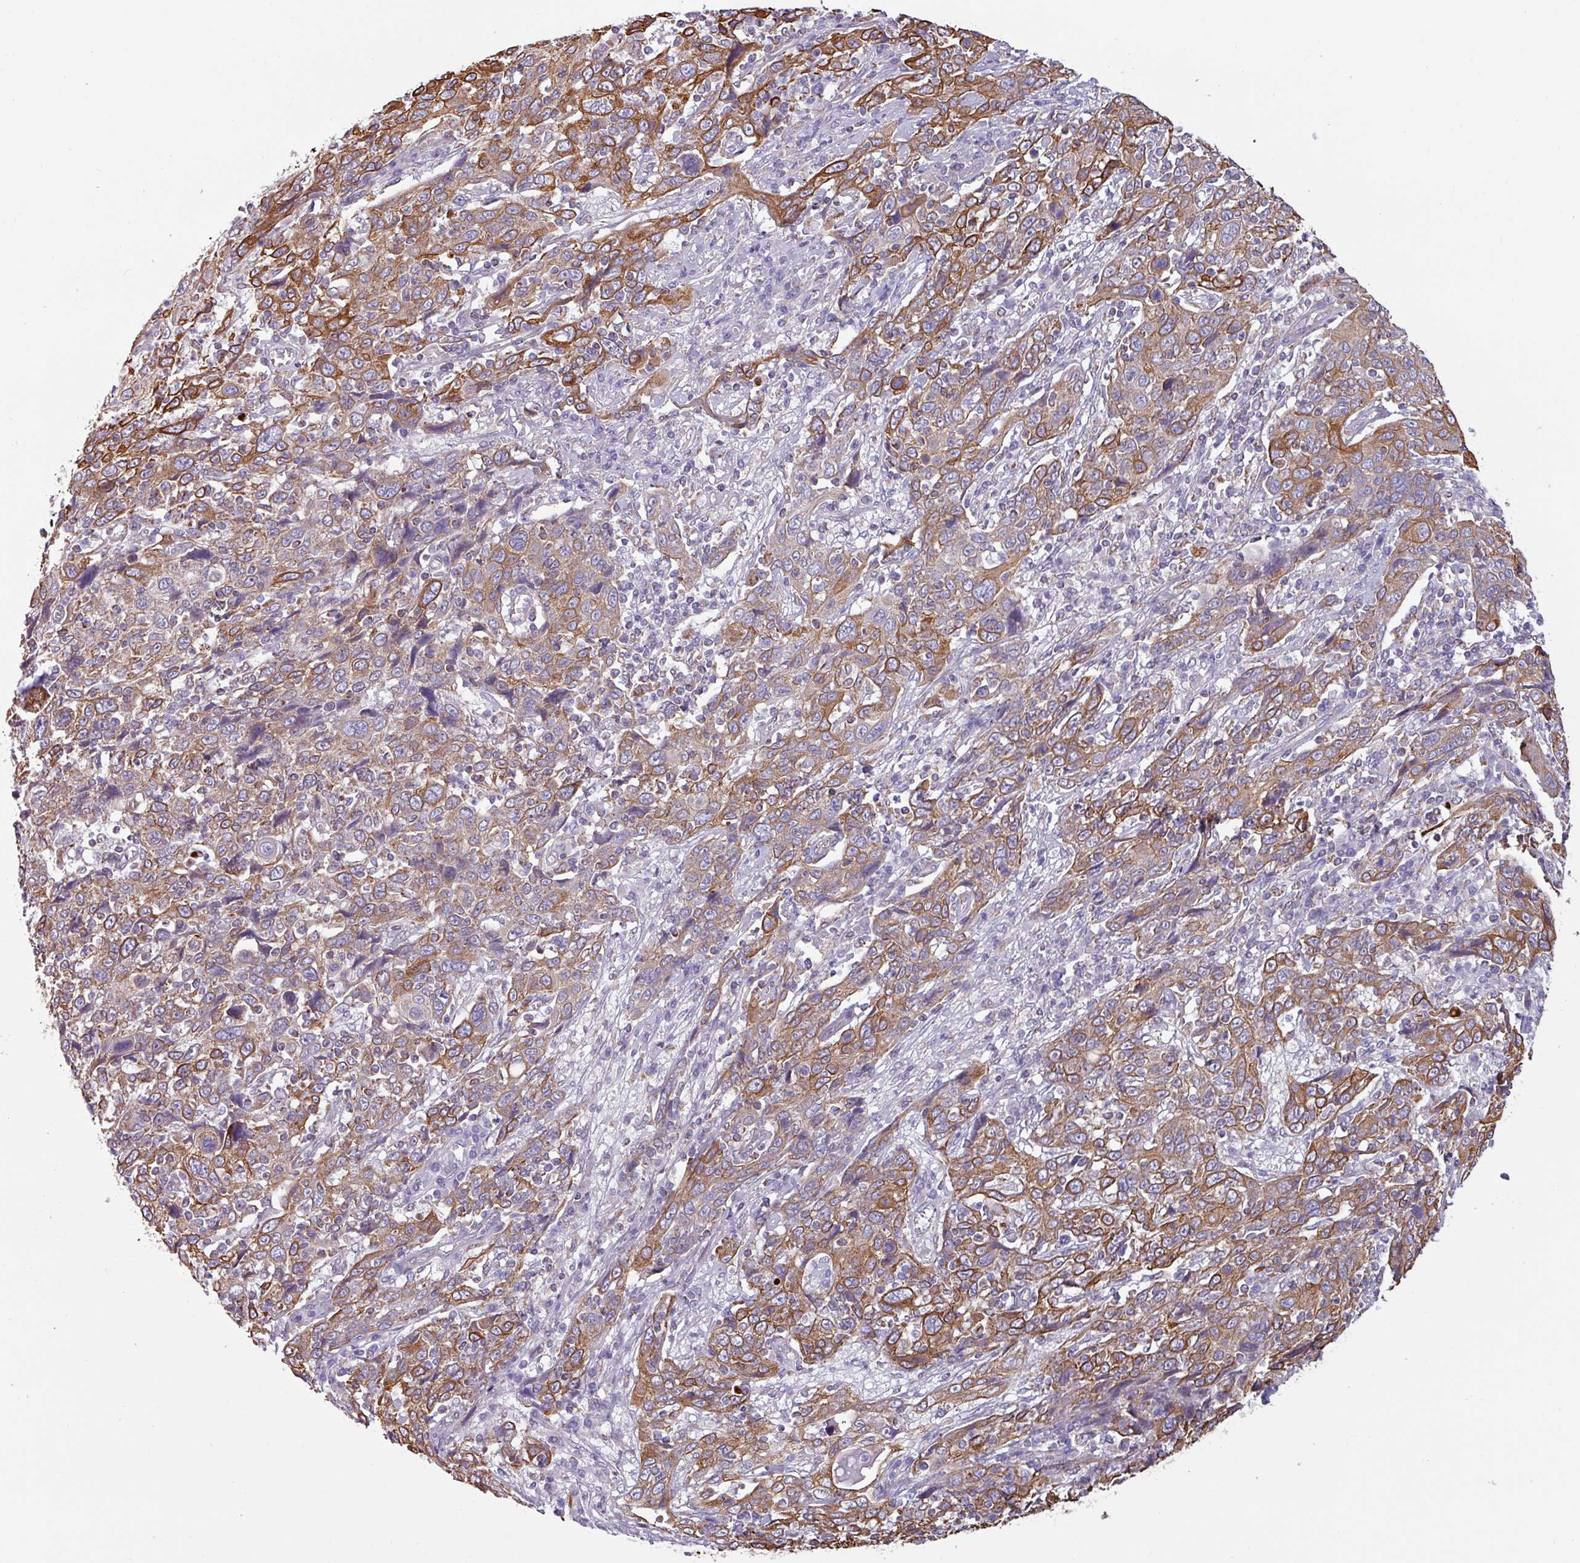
{"staining": {"intensity": "strong", "quantity": ">75%", "location": "cytoplasmic/membranous"}, "tissue": "cervical cancer", "cell_type": "Tumor cells", "image_type": "cancer", "snomed": [{"axis": "morphology", "description": "Squamous cell carcinoma, NOS"}, {"axis": "topography", "description": "Cervix"}], "caption": "Cervical cancer stained with immunohistochemistry exhibits strong cytoplasmic/membranous expression in about >75% of tumor cells.", "gene": "CAMK1", "patient": {"sex": "female", "age": 46}}